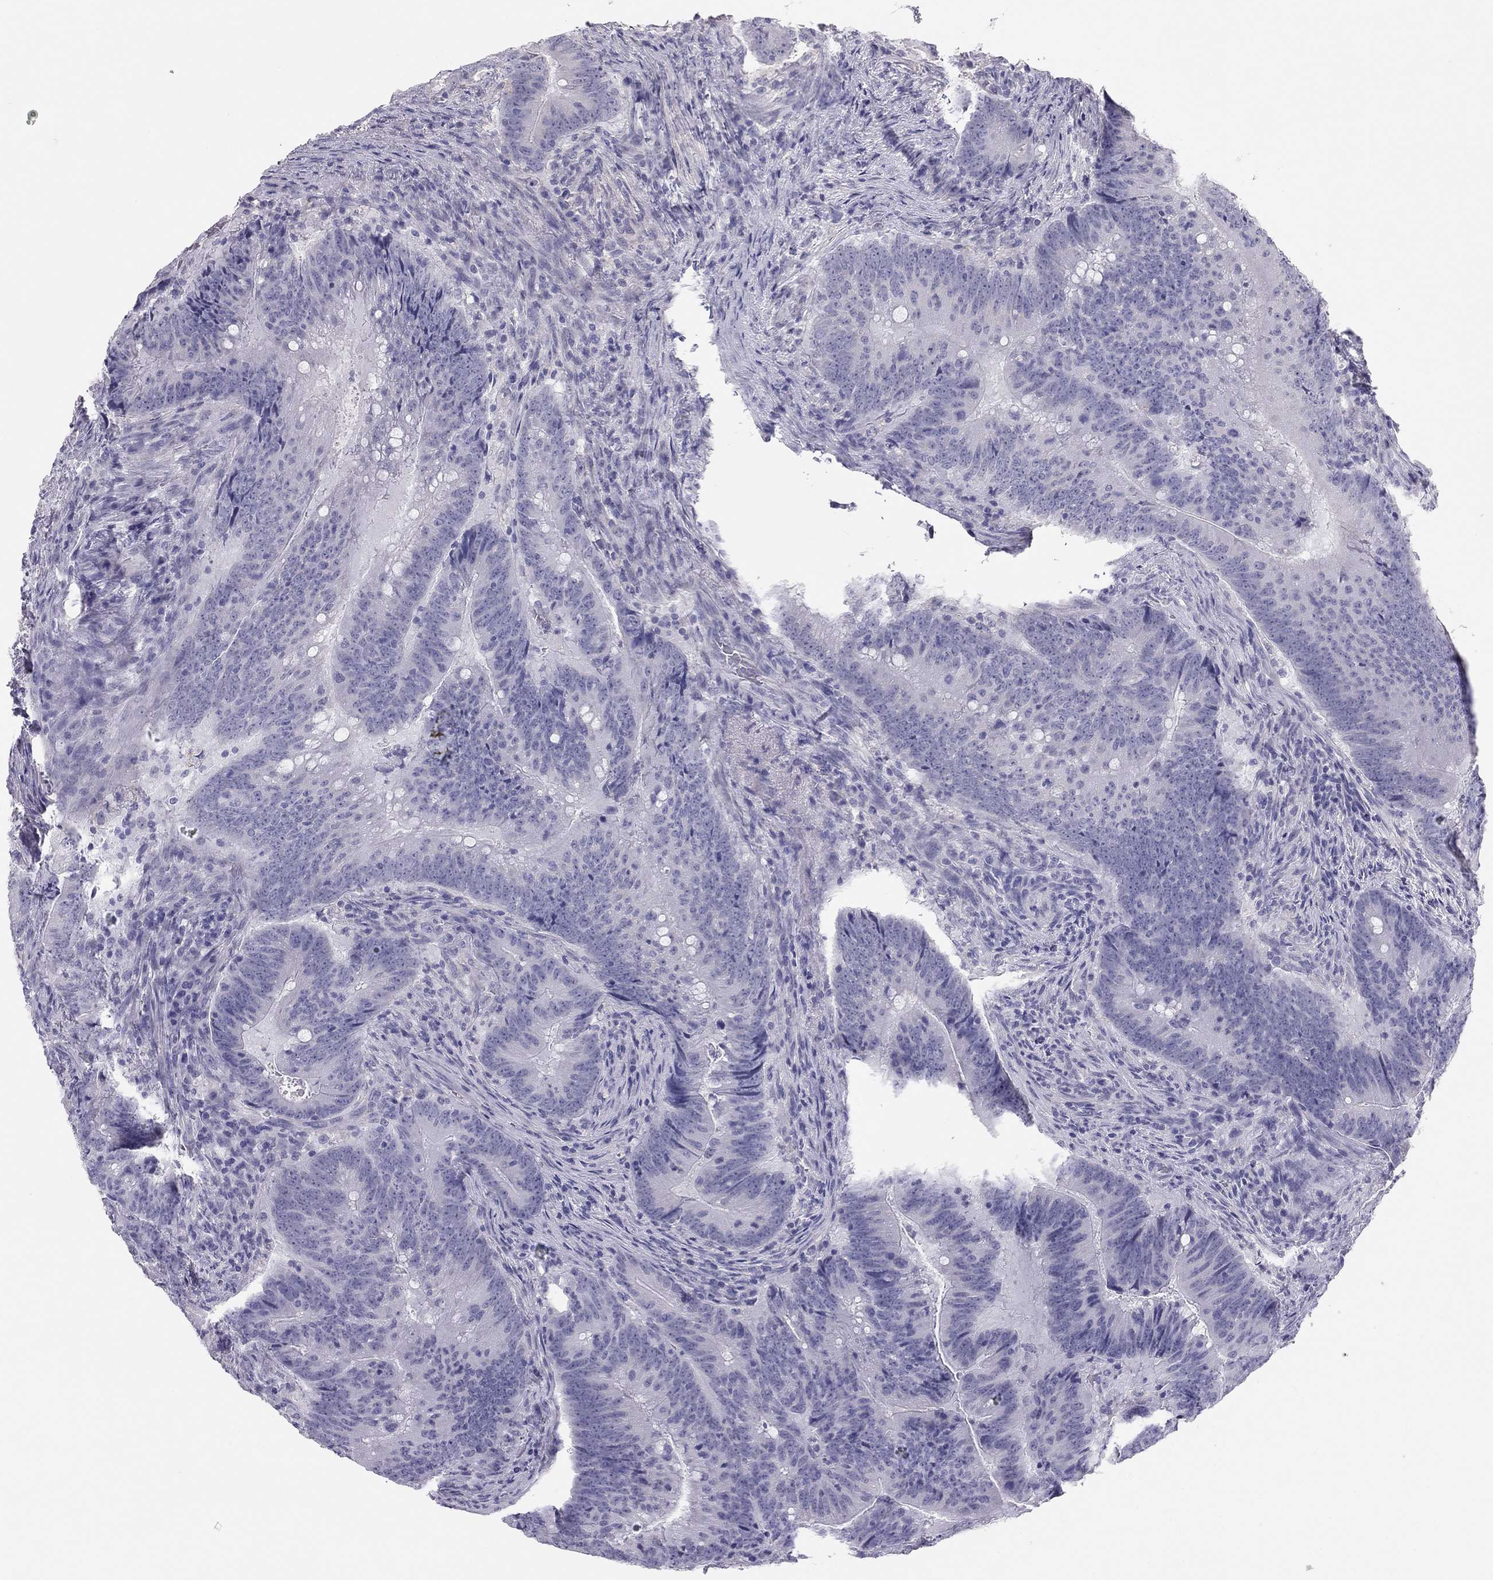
{"staining": {"intensity": "negative", "quantity": "none", "location": "none"}, "tissue": "colorectal cancer", "cell_type": "Tumor cells", "image_type": "cancer", "snomed": [{"axis": "morphology", "description": "Adenocarcinoma, NOS"}, {"axis": "topography", "description": "Colon"}], "caption": "Colorectal adenocarcinoma stained for a protein using IHC shows no expression tumor cells.", "gene": "SPATA12", "patient": {"sex": "female", "age": 87}}